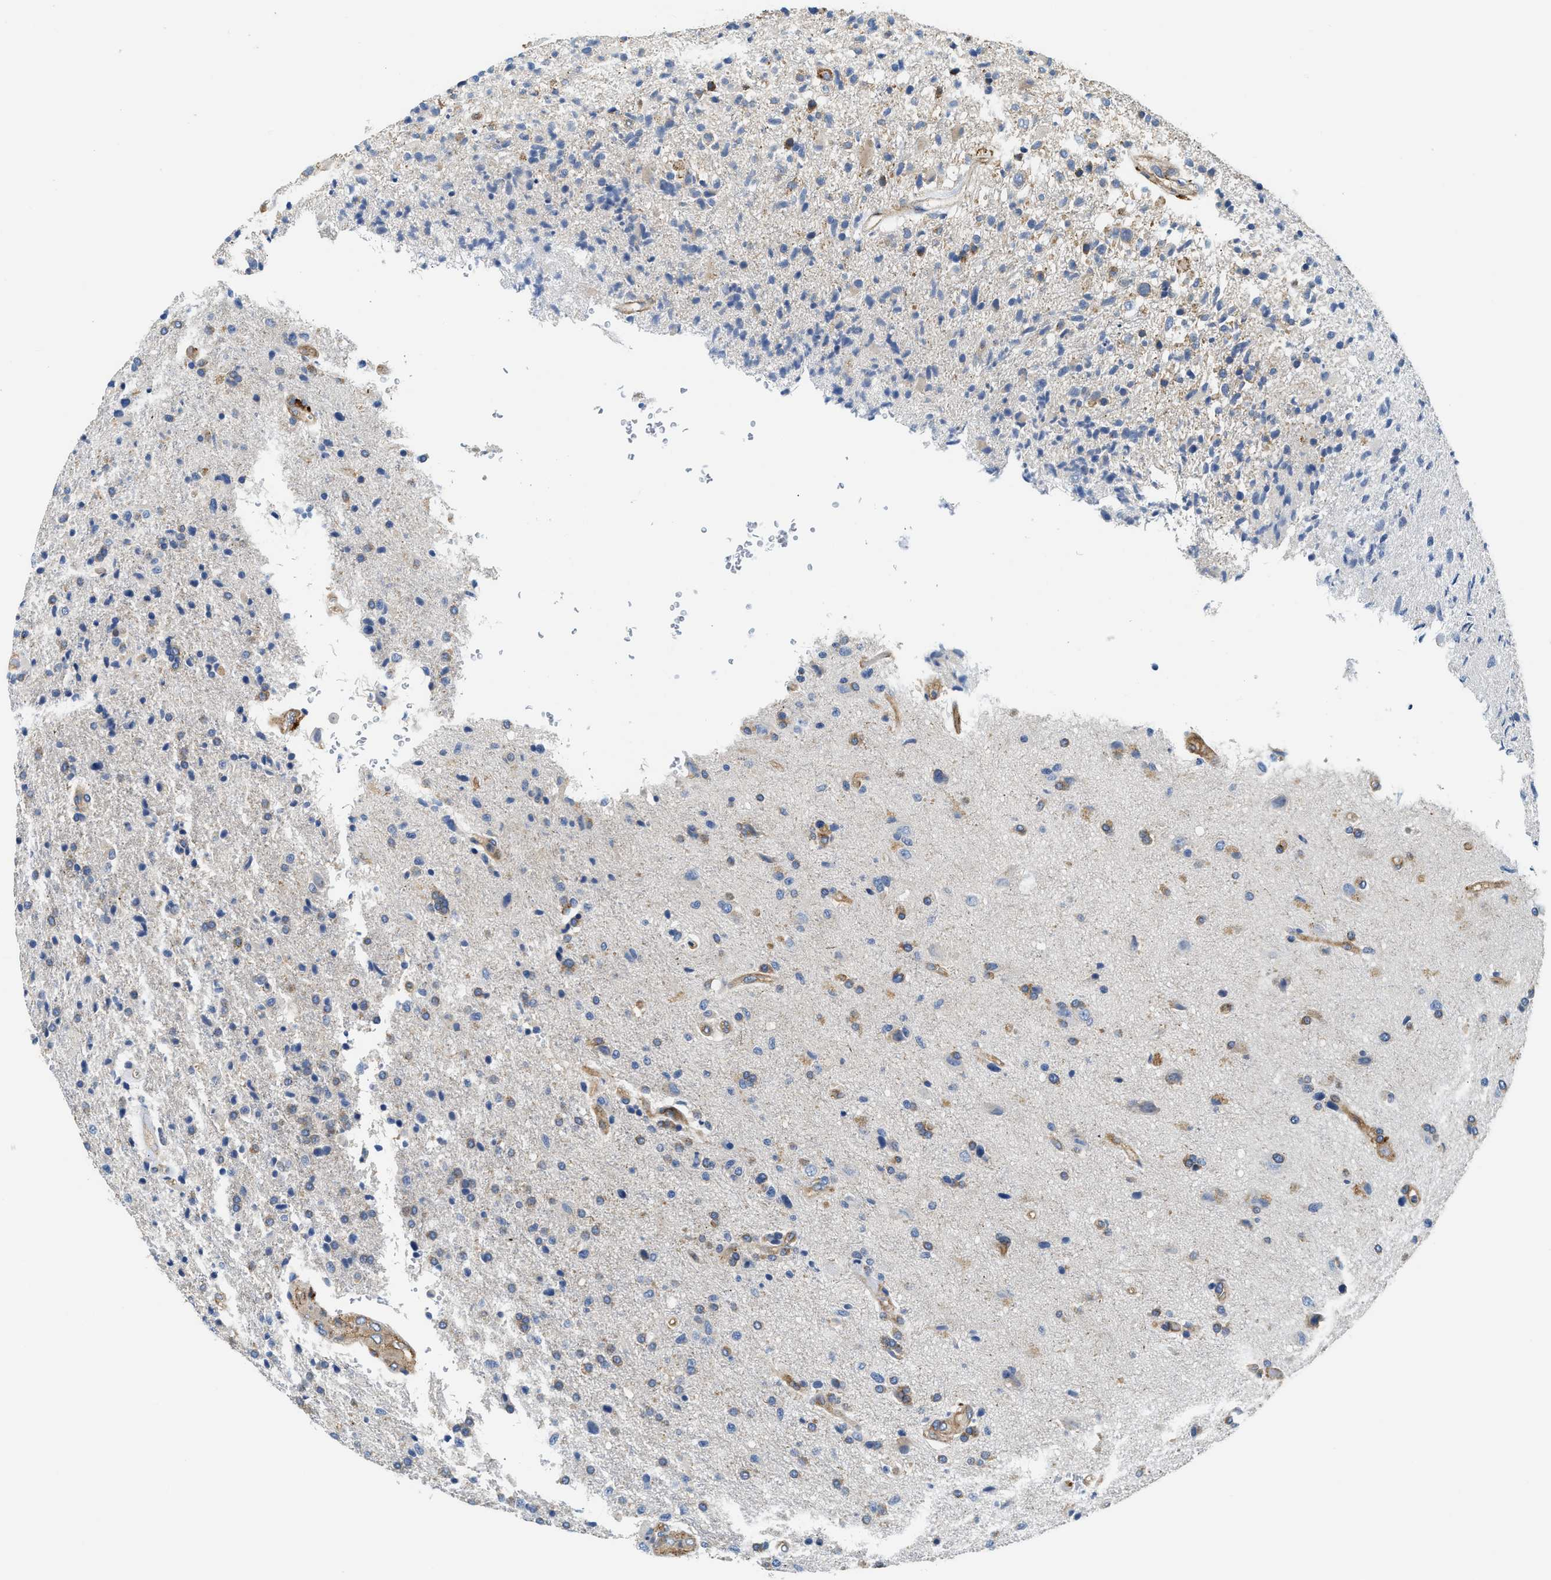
{"staining": {"intensity": "negative", "quantity": "none", "location": "none"}, "tissue": "glioma", "cell_type": "Tumor cells", "image_type": "cancer", "snomed": [{"axis": "morphology", "description": "Glioma, malignant, High grade"}, {"axis": "topography", "description": "Brain"}], "caption": "IHC of glioma shows no positivity in tumor cells.", "gene": "NSUN7", "patient": {"sex": "male", "age": 72}}